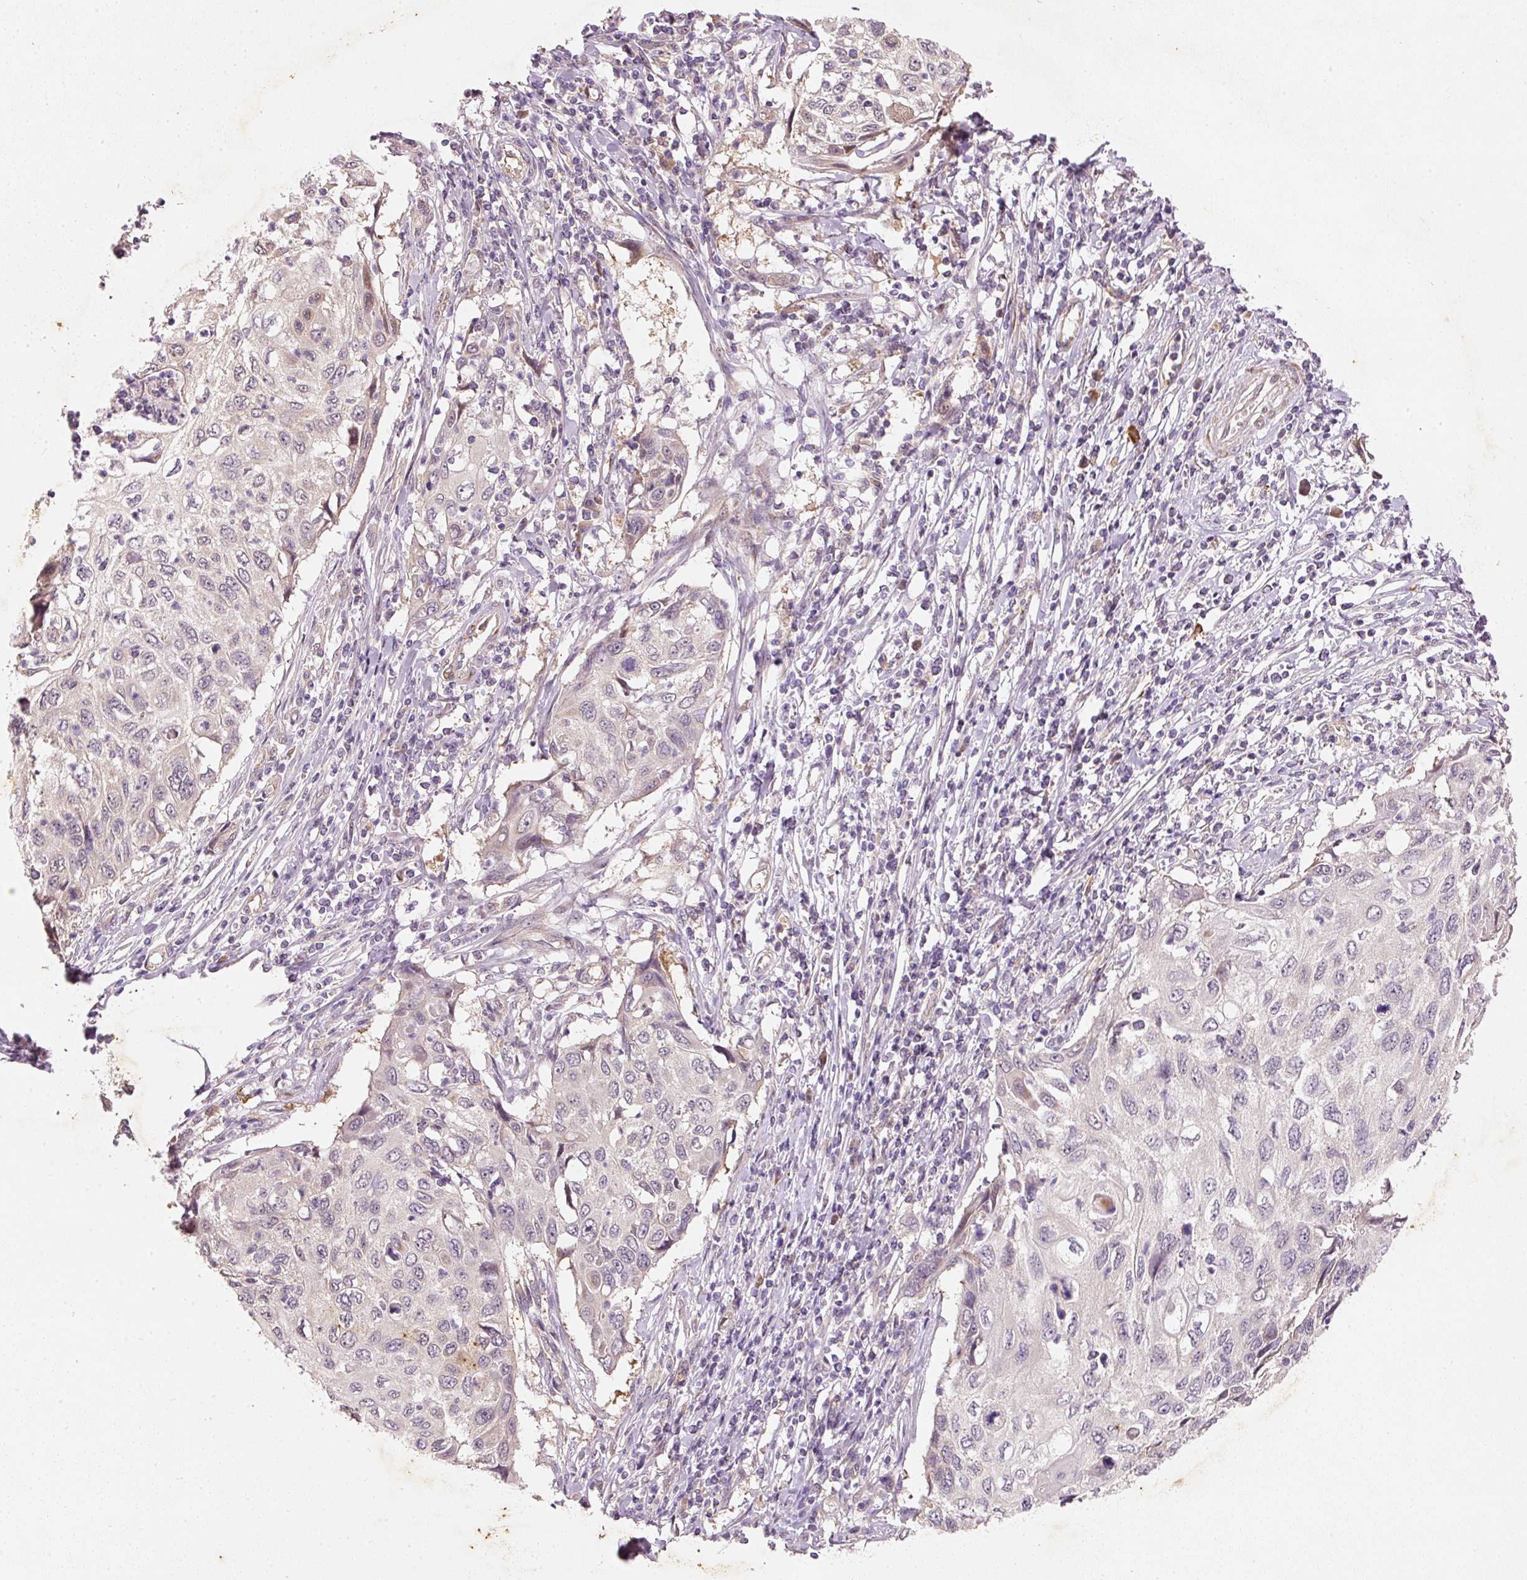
{"staining": {"intensity": "moderate", "quantity": "<25%", "location": "cytoplasmic/membranous"}, "tissue": "cervical cancer", "cell_type": "Tumor cells", "image_type": "cancer", "snomed": [{"axis": "morphology", "description": "Squamous cell carcinoma, NOS"}, {"axis": "topography", "description": "Cervix"}], "caption": "Tumor cells reveal moderate cytoplasmic/membranous positivity in about <25% of cells in squamous cell carcinoma (cervical). Nuclei are stained in blue.", "gene": "RGL2", "patient": {"sex": "female", "age": 70}}